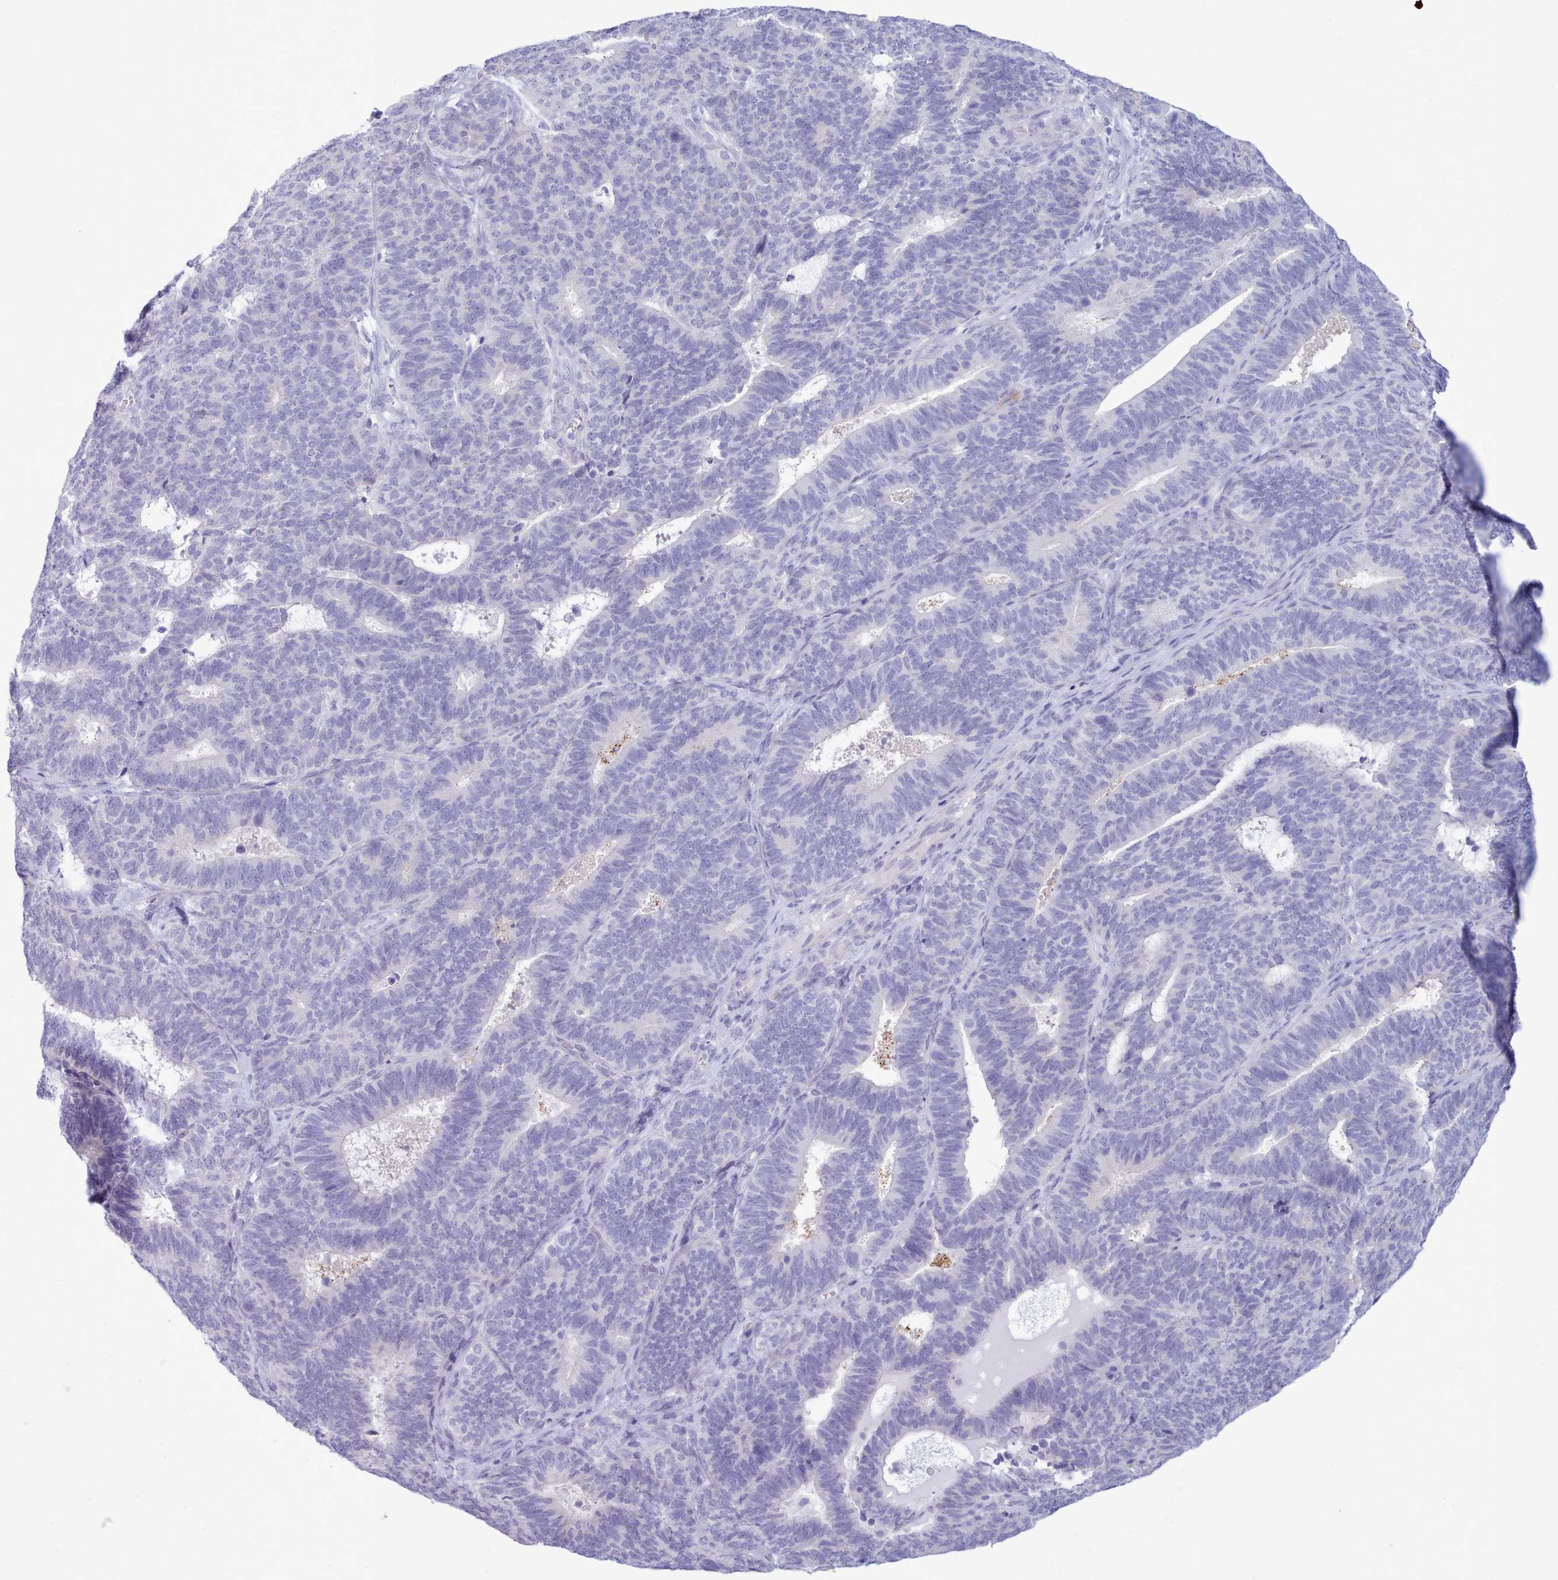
{"staining": {"intensity": "negative", "quantity": "none", "location": "none"}, "tissue": "endometrial cancer", "cell_type": "Tumor cells", "image_type": "cancer", "snomed": [{"axis": "morphology", "description": "Adenocarcinoma, NOS"}, {"axis": "topography", "description": "Endometrium"}], "caption": "Immunohistochemistry (IHC) of human endometrial cancer demonstrates no staining in tumor cells.", "gene": "TMEM253", "patient": {"sex": "female", "age": 70}}